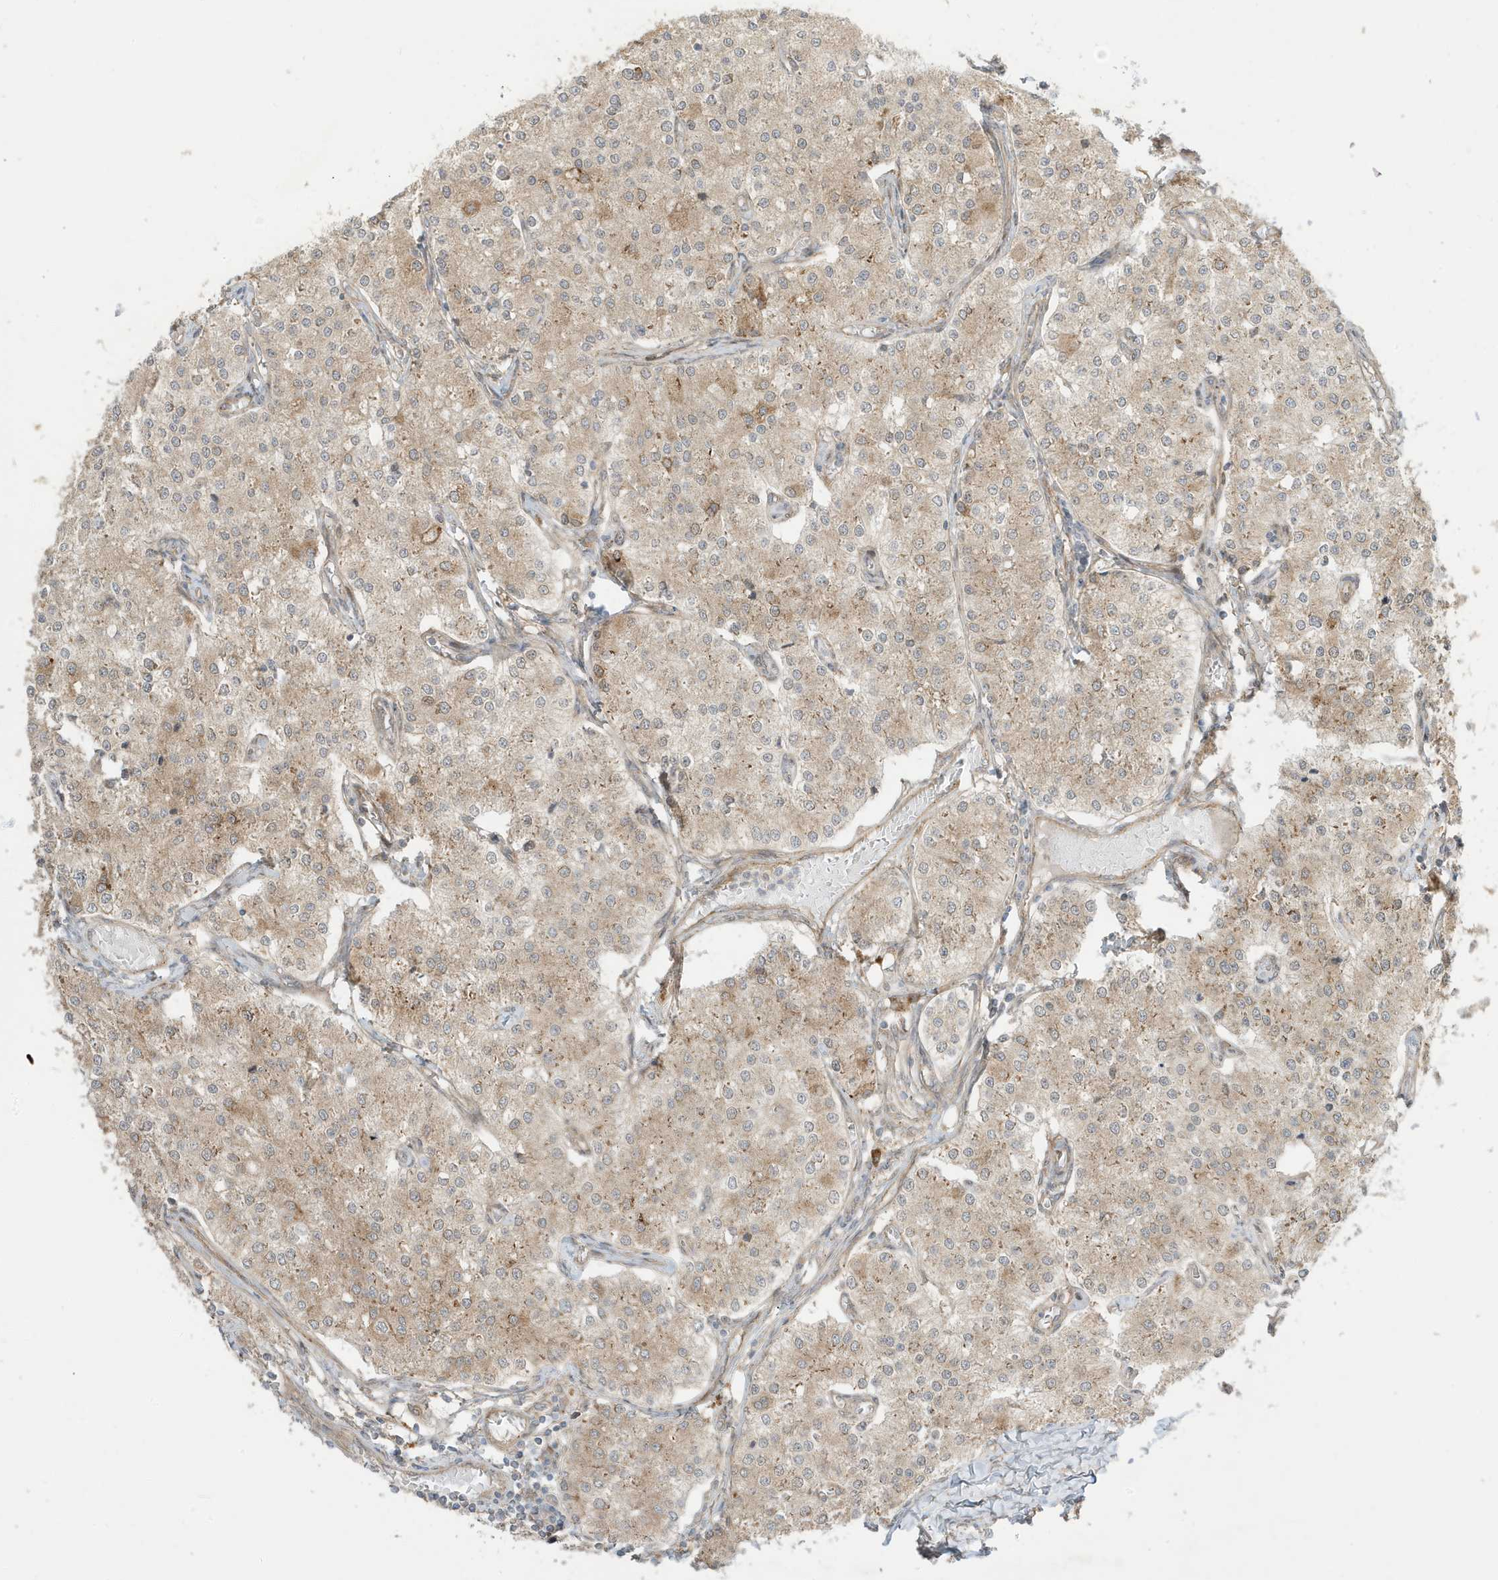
{"staining": {"intensity": "weak", "quantity": ">75%", "location": "cytoplasmic/membranous"}, "tissue": "carcinoid", "cell_type": "Tumor cells", "image_type": "cancer", "snomed": [{"axis": "morphology", "description": "Carcinoid, malignant, NOS"}, {"axis": "topography", "description": "Colon"}], "caption": "Immunohistochemical staining of carcinoid shows low levels of weak cytoplasmic/membranous protein positivity in approximately >75% of tumor cells. (DAB IHC with brightfield microscopy, high magnification).", "gene": "SCARF2", "patient": {"sex": "female", "age": 52}}